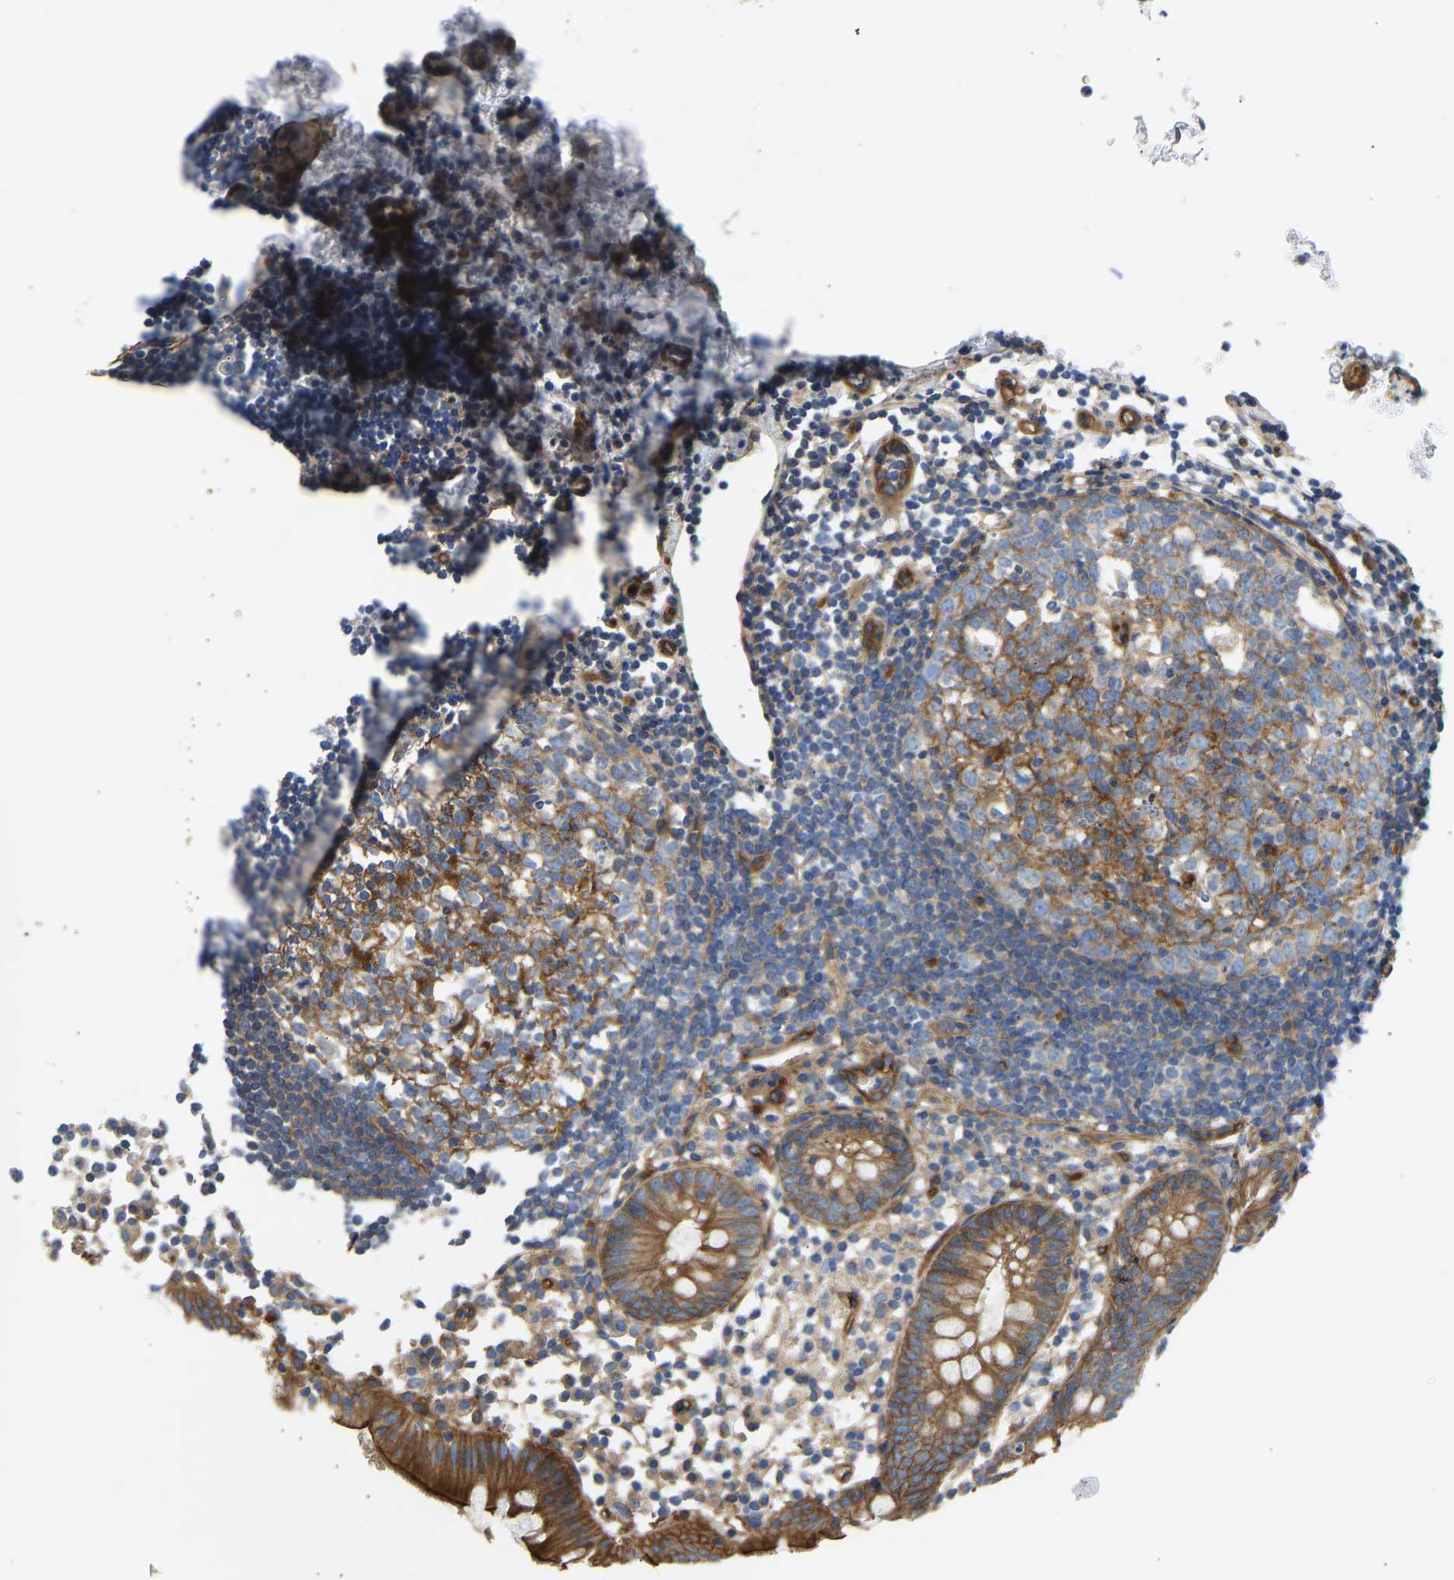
{"staining": {"intensity": "strong", "quantity": ">75%", "location": "cytoplasmic/membranous"}, "tissue": "appendix", "cell_type": "Glandular cells", "image_type": "normal", "snomed": [{"axis": "morphology", "description": "Normal tissue, NOS"}, {"axis": "topography", "description": "Appendix"}], "caption": "IHC image of unremarkable appendix stained for a protein (brown), which demonstrates high levels of strong cytoplasmic/membranous positivity in approximately >75% of glandular cells.", "gene": "MYO1C", "patient": {"sex": "female", "age": 20}}